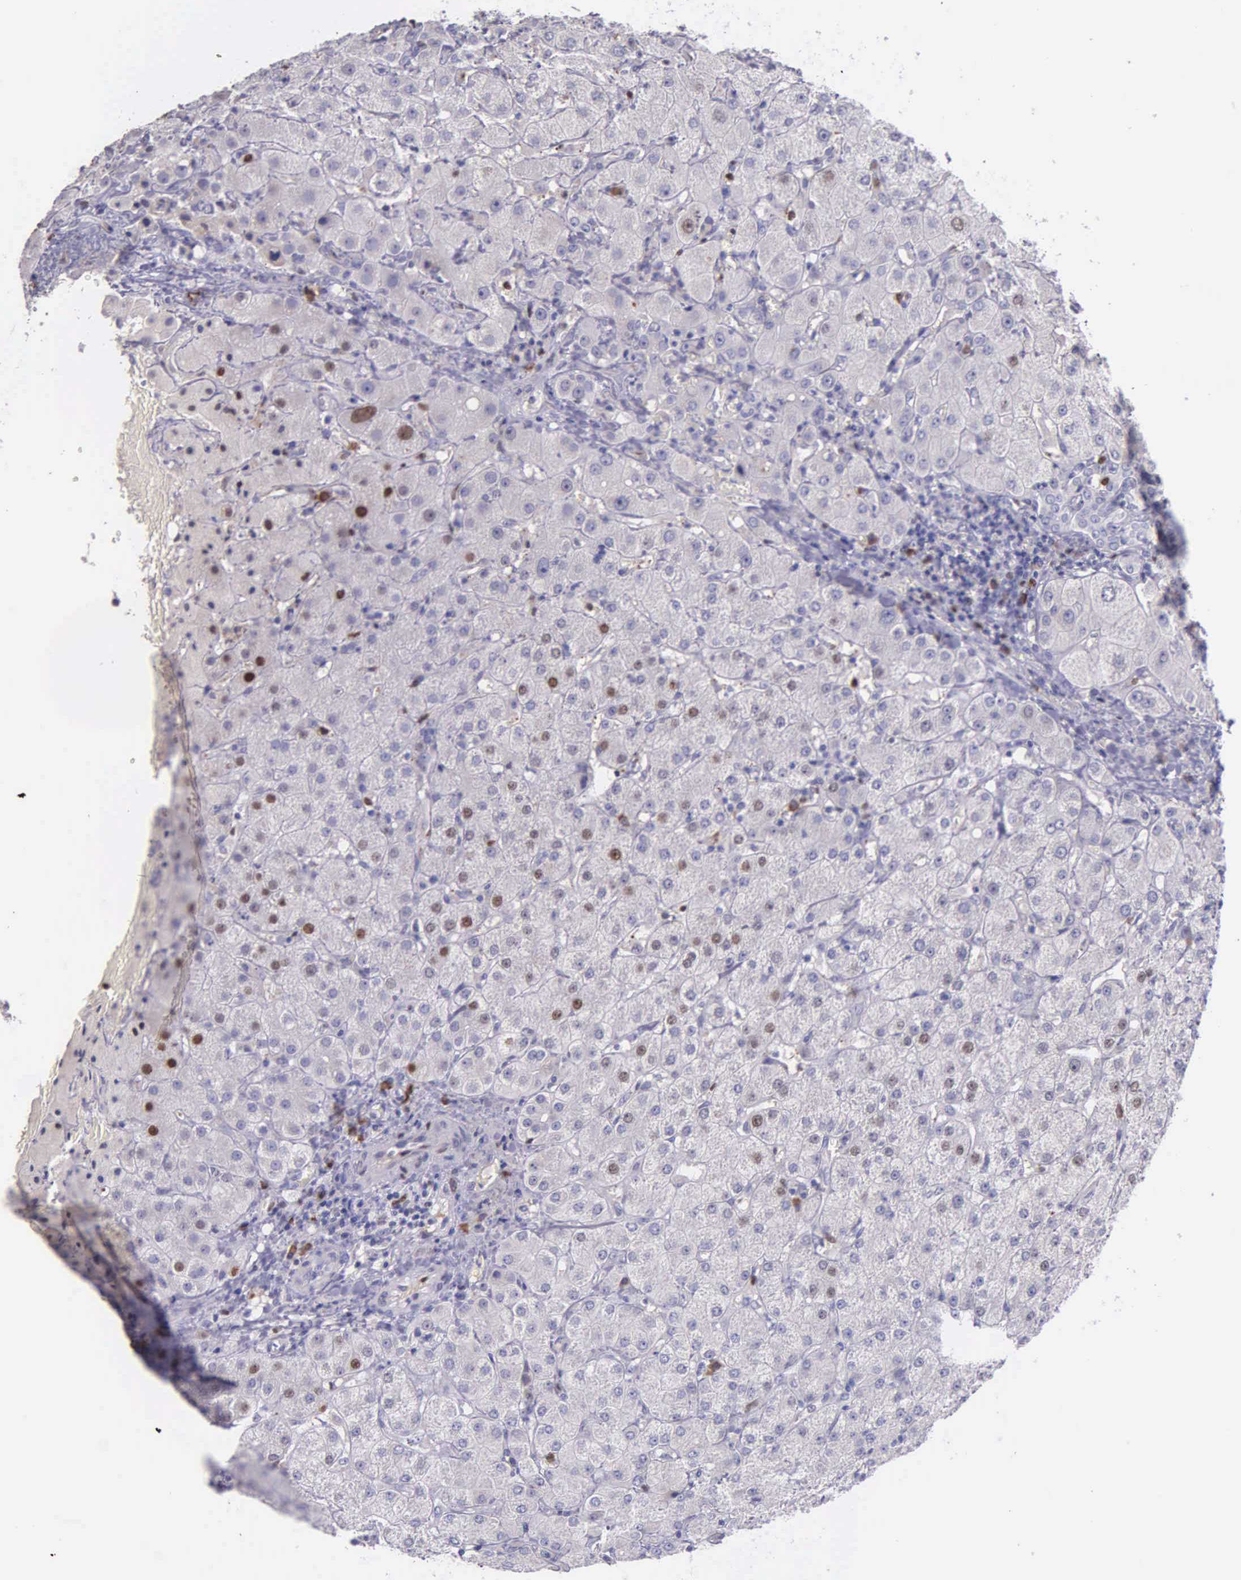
{"staining": {"intensity": "negative", "quantity": "none", "location": "none"}, "tissue": "liver", "cell_type": "Cholangiocytes", "image_type": "normal", "snomed": [{"axis": "morphology", "description": "Normal tissue, NOS"}, {"axis": "topography", "description": "Liver"}], "caption": "This is an immunohistochemistry (IHC) photomicrograph of benign liver. There is no staining in cholangiocytes.", "gene": "MCM5", "patient": {"sex": "female", "age": 79}}